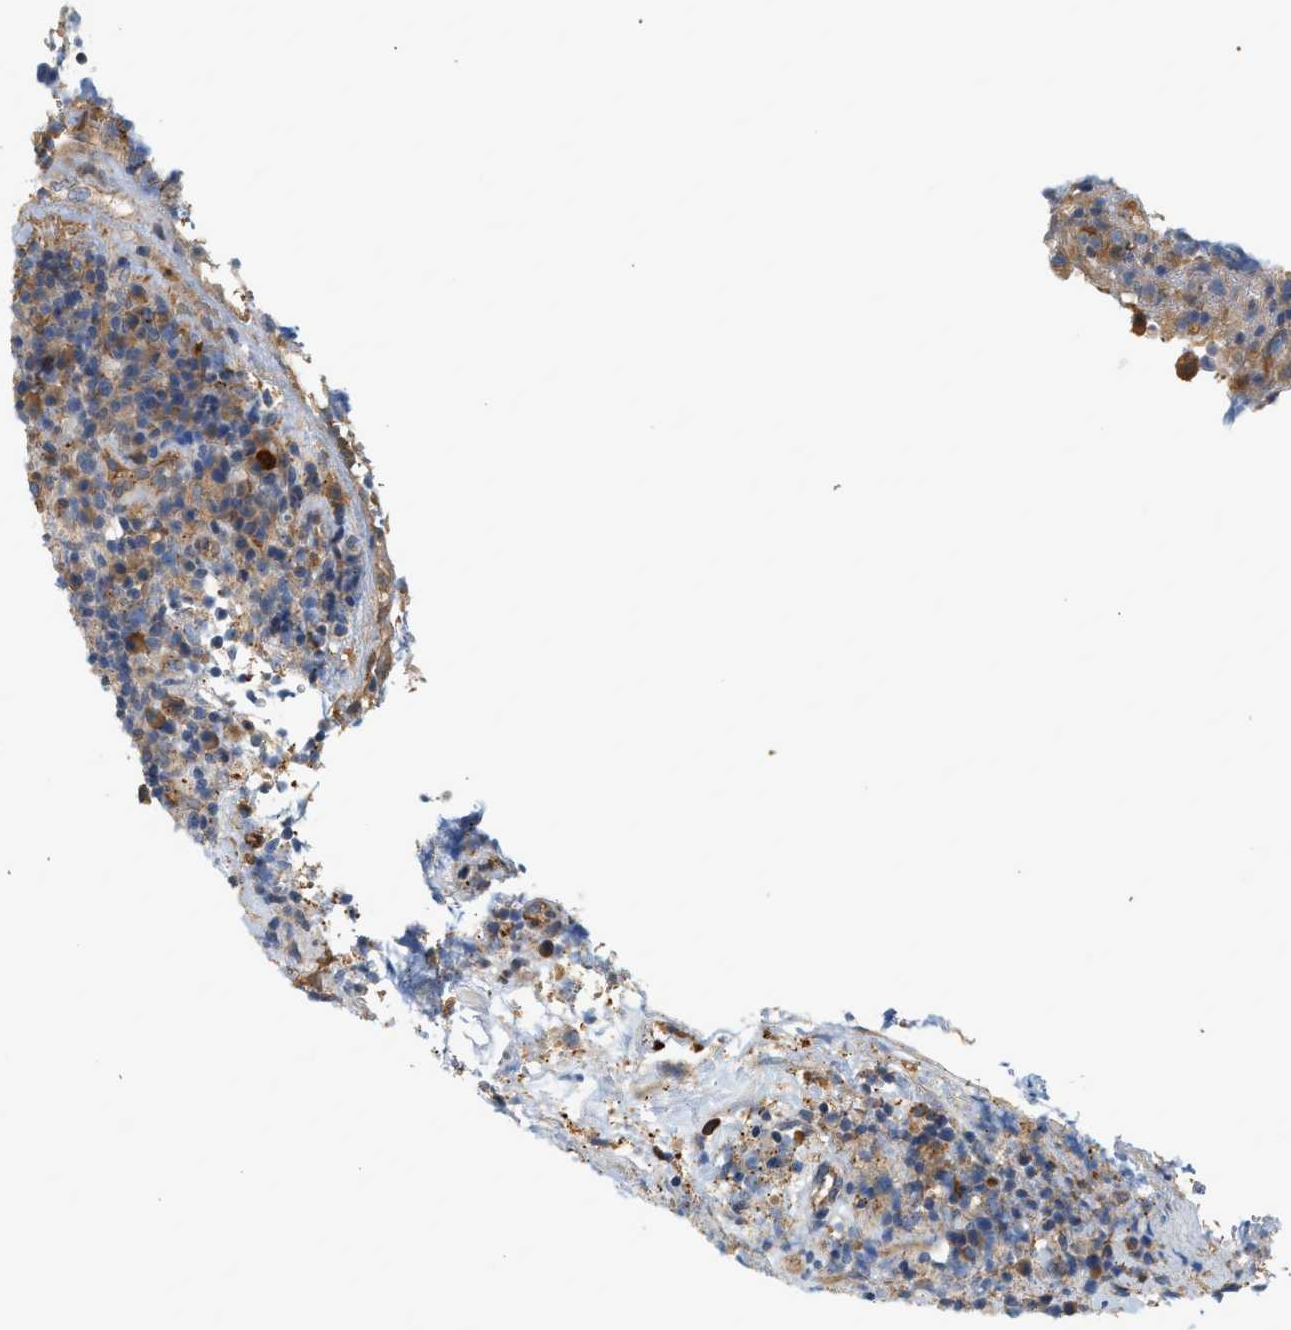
{"staining": {"intensity": "weak", "quantity": "<25%", "location": "cytoplasmic/membranous"}, "tissue": "lymphoma", "cell_type": "Tumor cells", "image_type": "cancer", "snomed": [{"axis": "morphology", "description": "Malignant lymphoma, non-Hodgkin's type, High grade"}, {"axis": "topography", "description": "Lymph node"}], "caption": "Tumor cells are negative for brown protein staining in malignant lymphoma, non-Hodgkin's type (high-grade).", "gene": "CTXN1", "patient": {"sex": "female", "age": 76}}